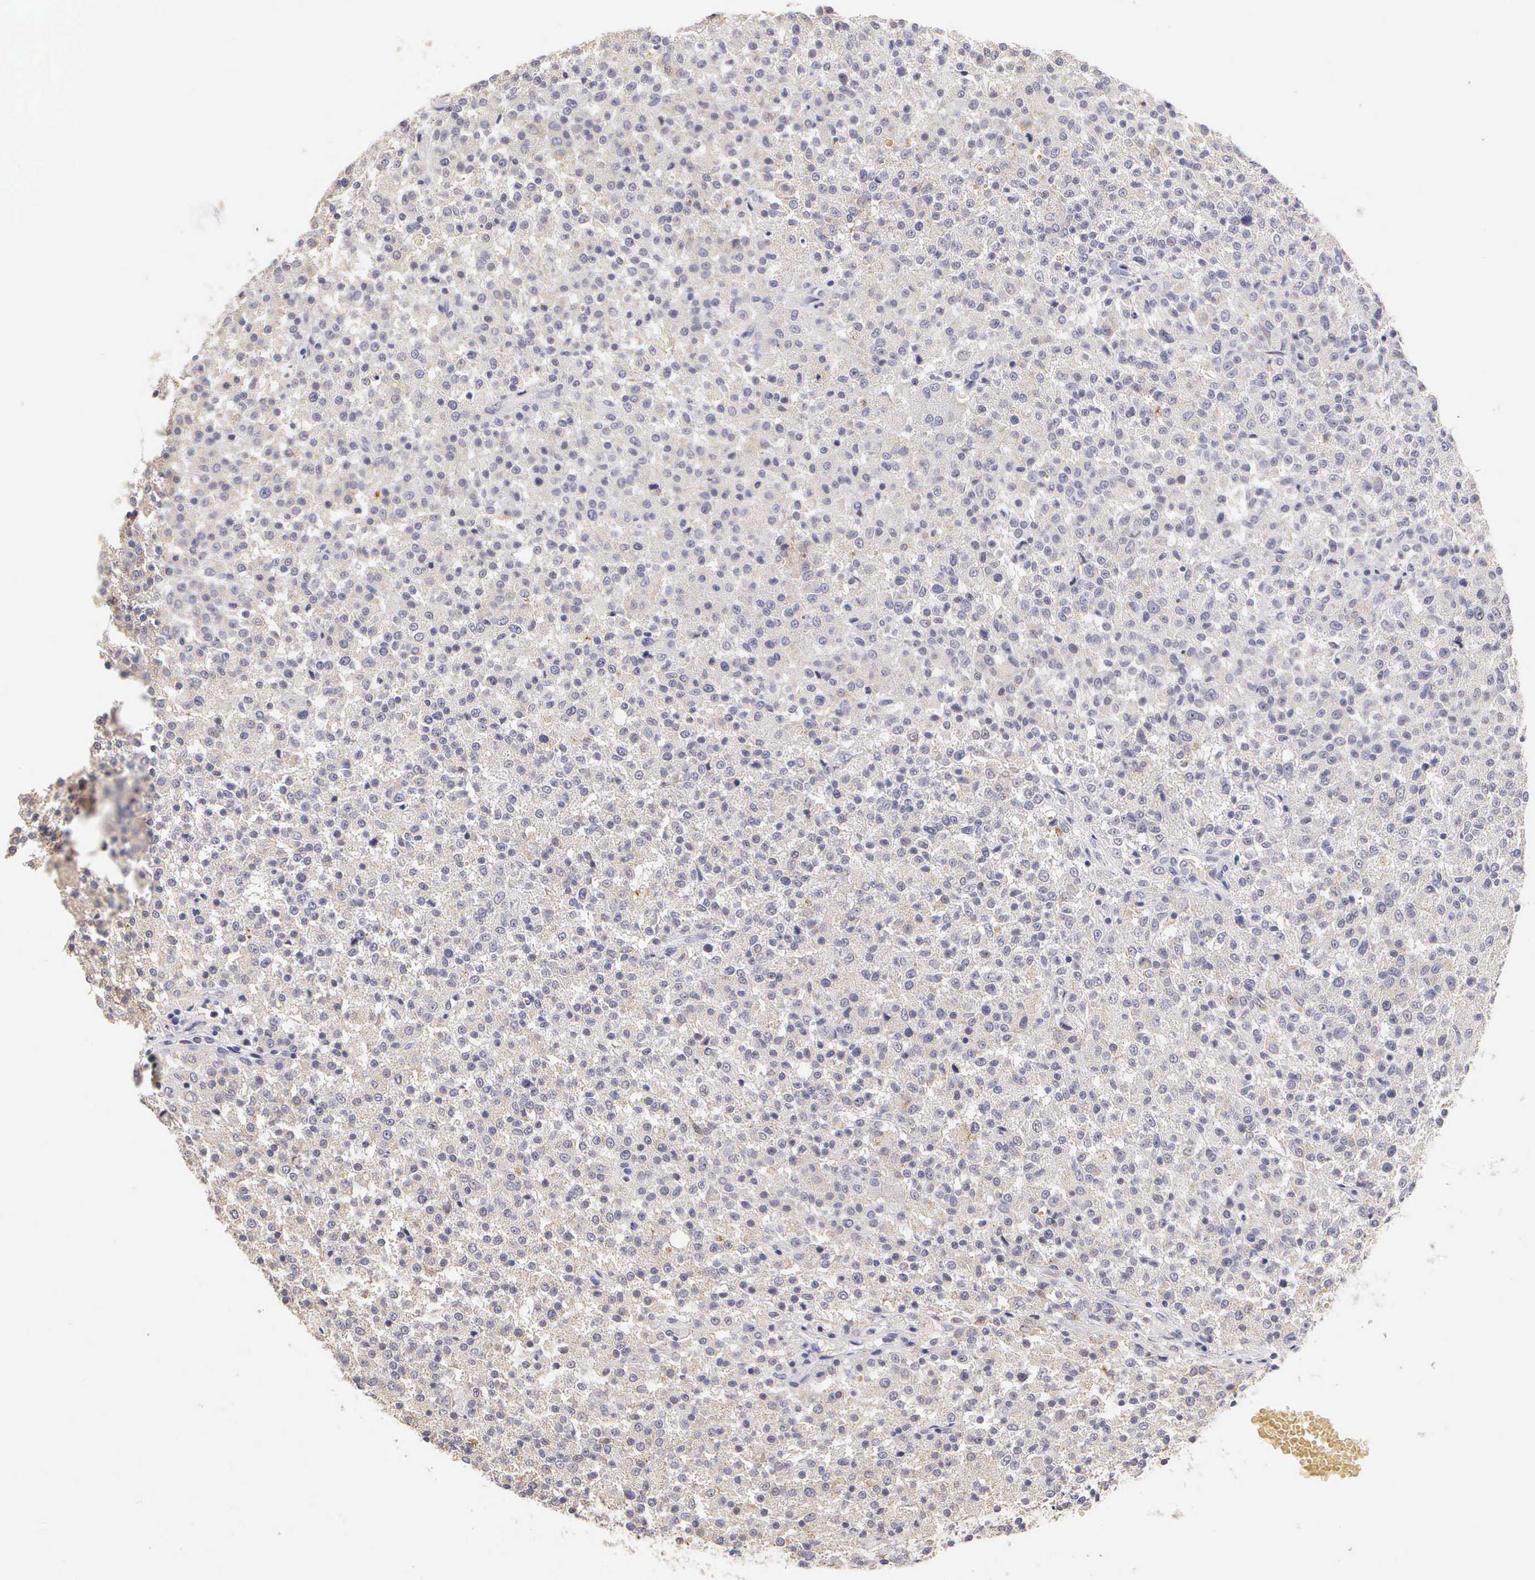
{"staining": {"intensity": "negative", "quantity": "none", "location": "none"}, "tissue": "testis cancer", "cell_type": "Tumor cells", "image_type": "cancer", "snomed": [{"axis": "morphology", "description": "Seminoma, NOS"}, {"axis": "topography", "description": "Testis"}], "caption": "This is an immunohistochemistry (IHC) image of testis cancer (seminoma). There is no expression in tumor cells.", "gene": "ESR1", "patient": {"sex": "male", "age": 59}}